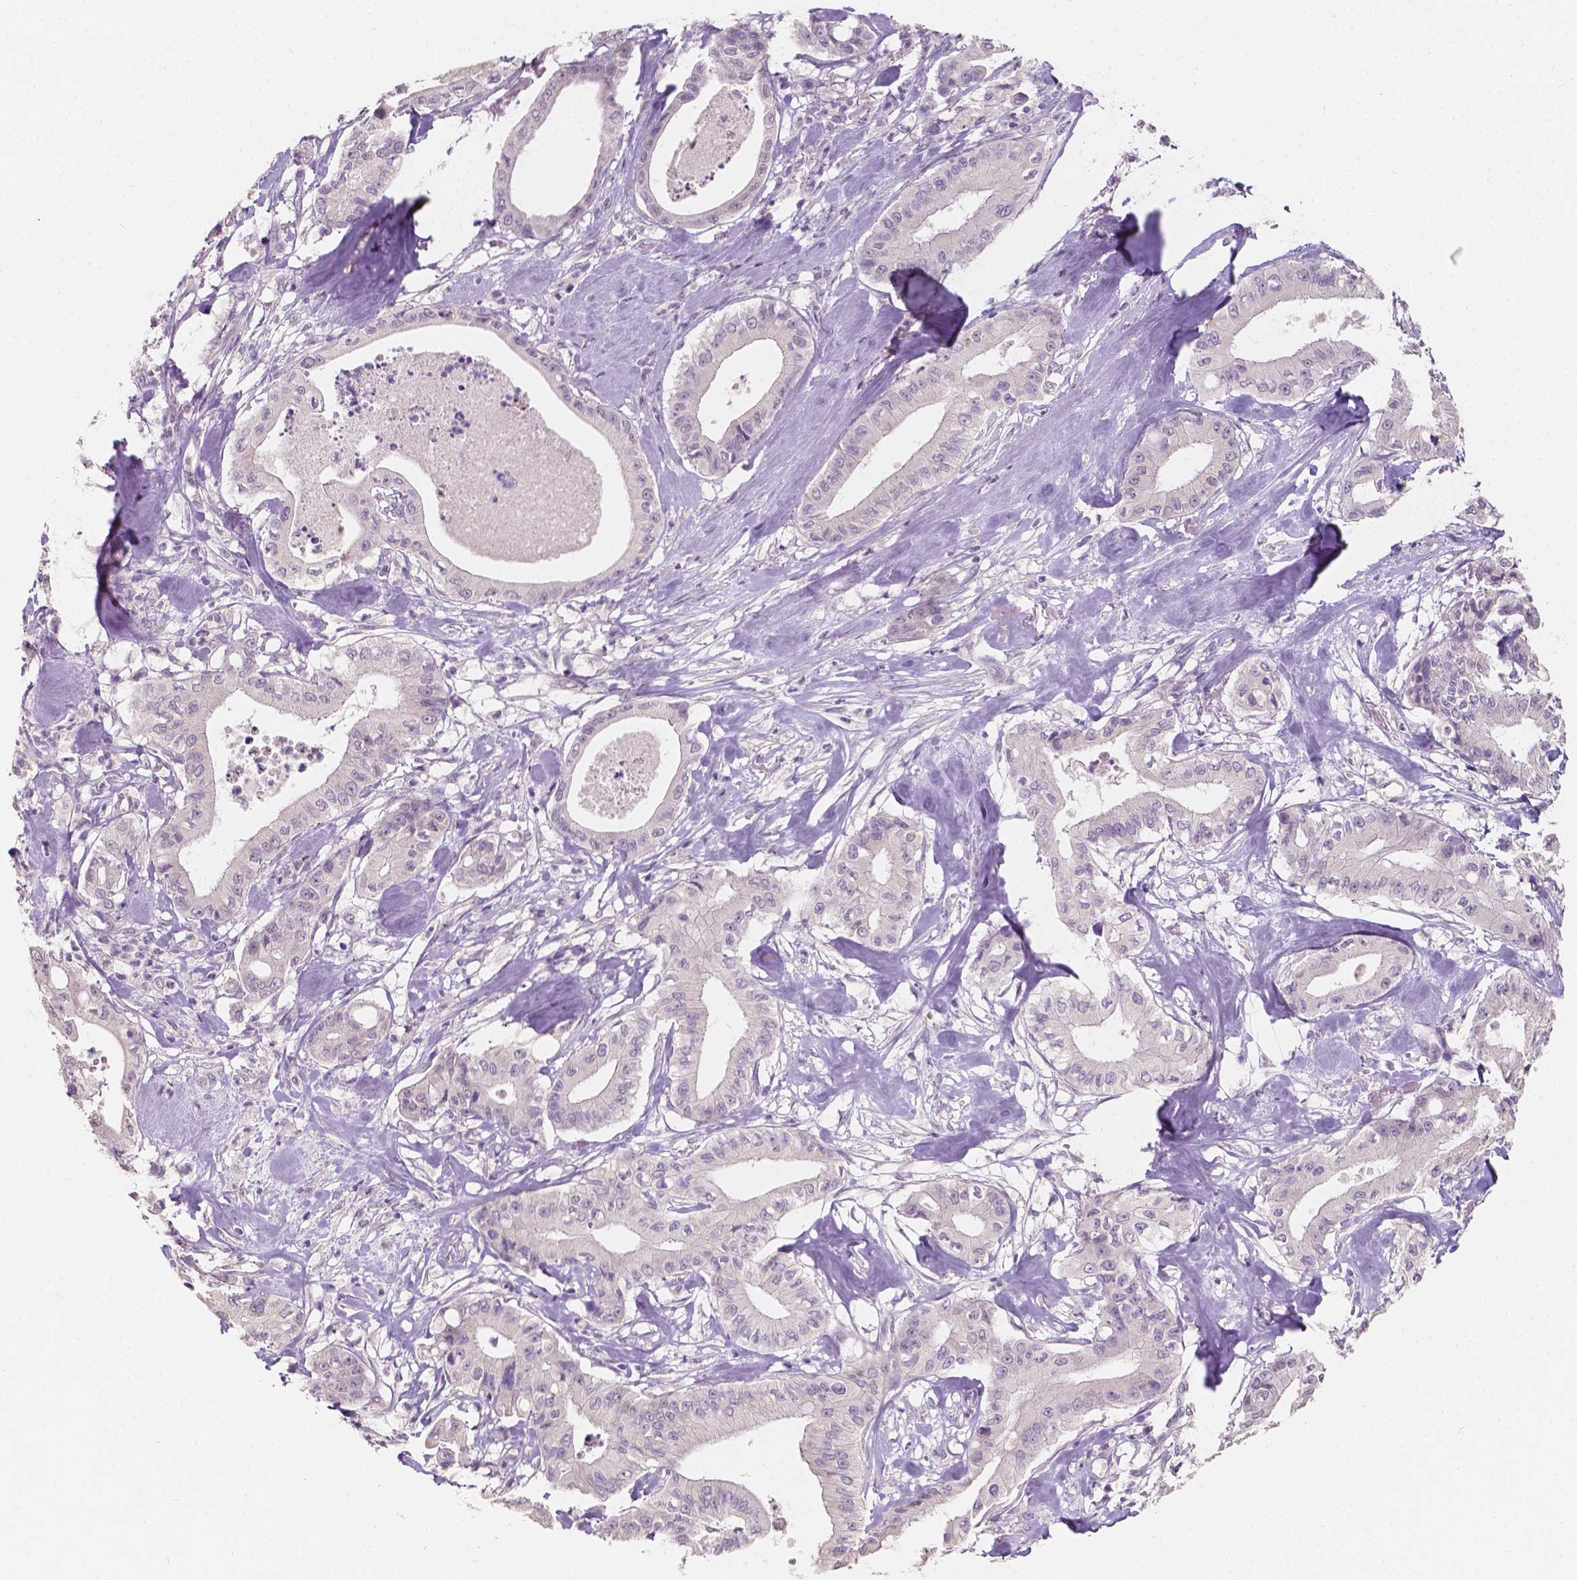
{"staining": {"intensity": "negative", "quantity": "none", "location": "none"}, "tissue": "pancreatic cancer", "cell_type": "Tumor cells", "image_type": "cancer", "snomed": [{"axis": "morphology", "description": "Adenocarcinoma, NOS"}, {"axis": "topography", "description": "Pancreas"}], "caption": "High power microscopy micrograph of an immunohistochemistry (IHC) image of adenocarcinoma (pancreatic), revealing no significant staining in tumor cells. (DAB (3,3'-diaminobenzidine) immunohistochemistry visualized using brightfield microscopy, high magnification).", "gene": "TAL1", "patient": {"sex": "male", "age": 71}}